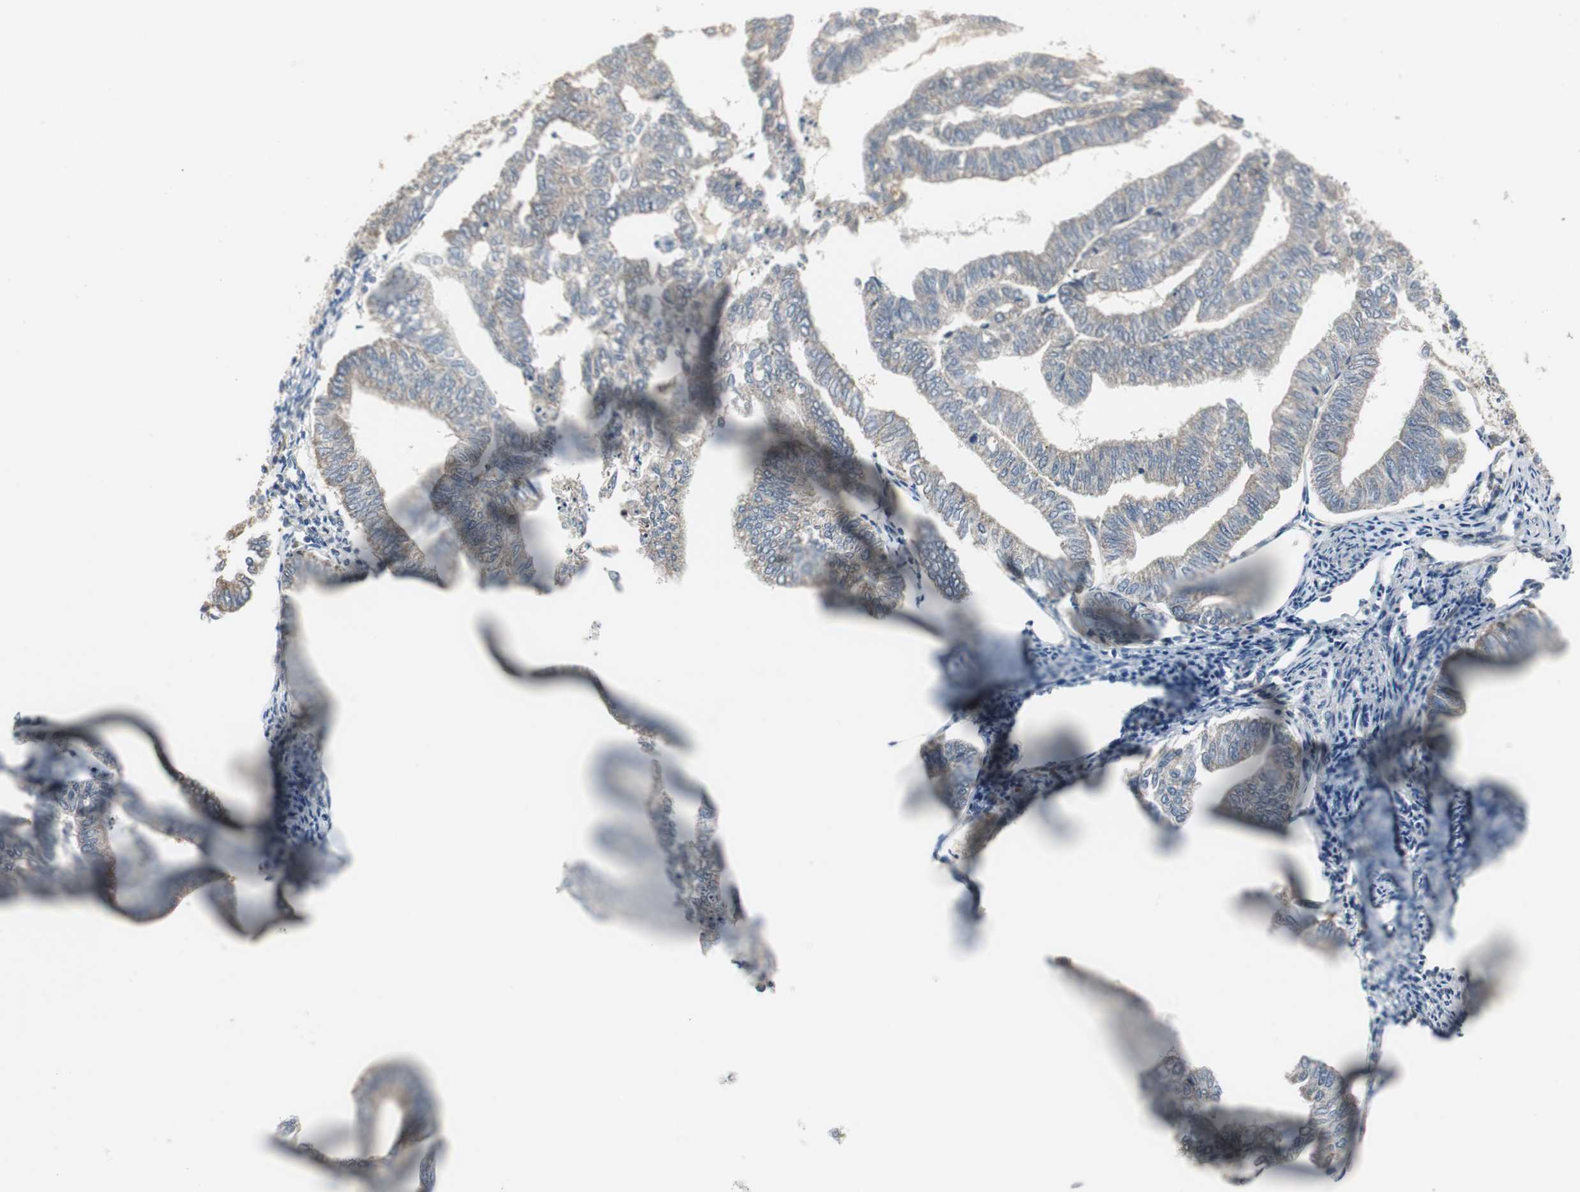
{"staining": {"intensity": "weak", "quantity": "25%-75%", "location": "cytoplasmic/membranous"}, "tissue": "endometrial cancer", "cell_type": "Tumor cells", "image_type": "cancer", "snomed": [{"axis": "morphology", "description": "Adenocarcinoma, NOS"}, {"axis": "topography", "description": "Endometrium"}], "caption": "The histopathology image exhibits staining of endometrial adenocarcinoma, revealing weak cytoplasmic/membranous protein expression (brown color) within tumor cells.", "gene": "MYT1", "patient": {"sex": "female", "age": 79}}